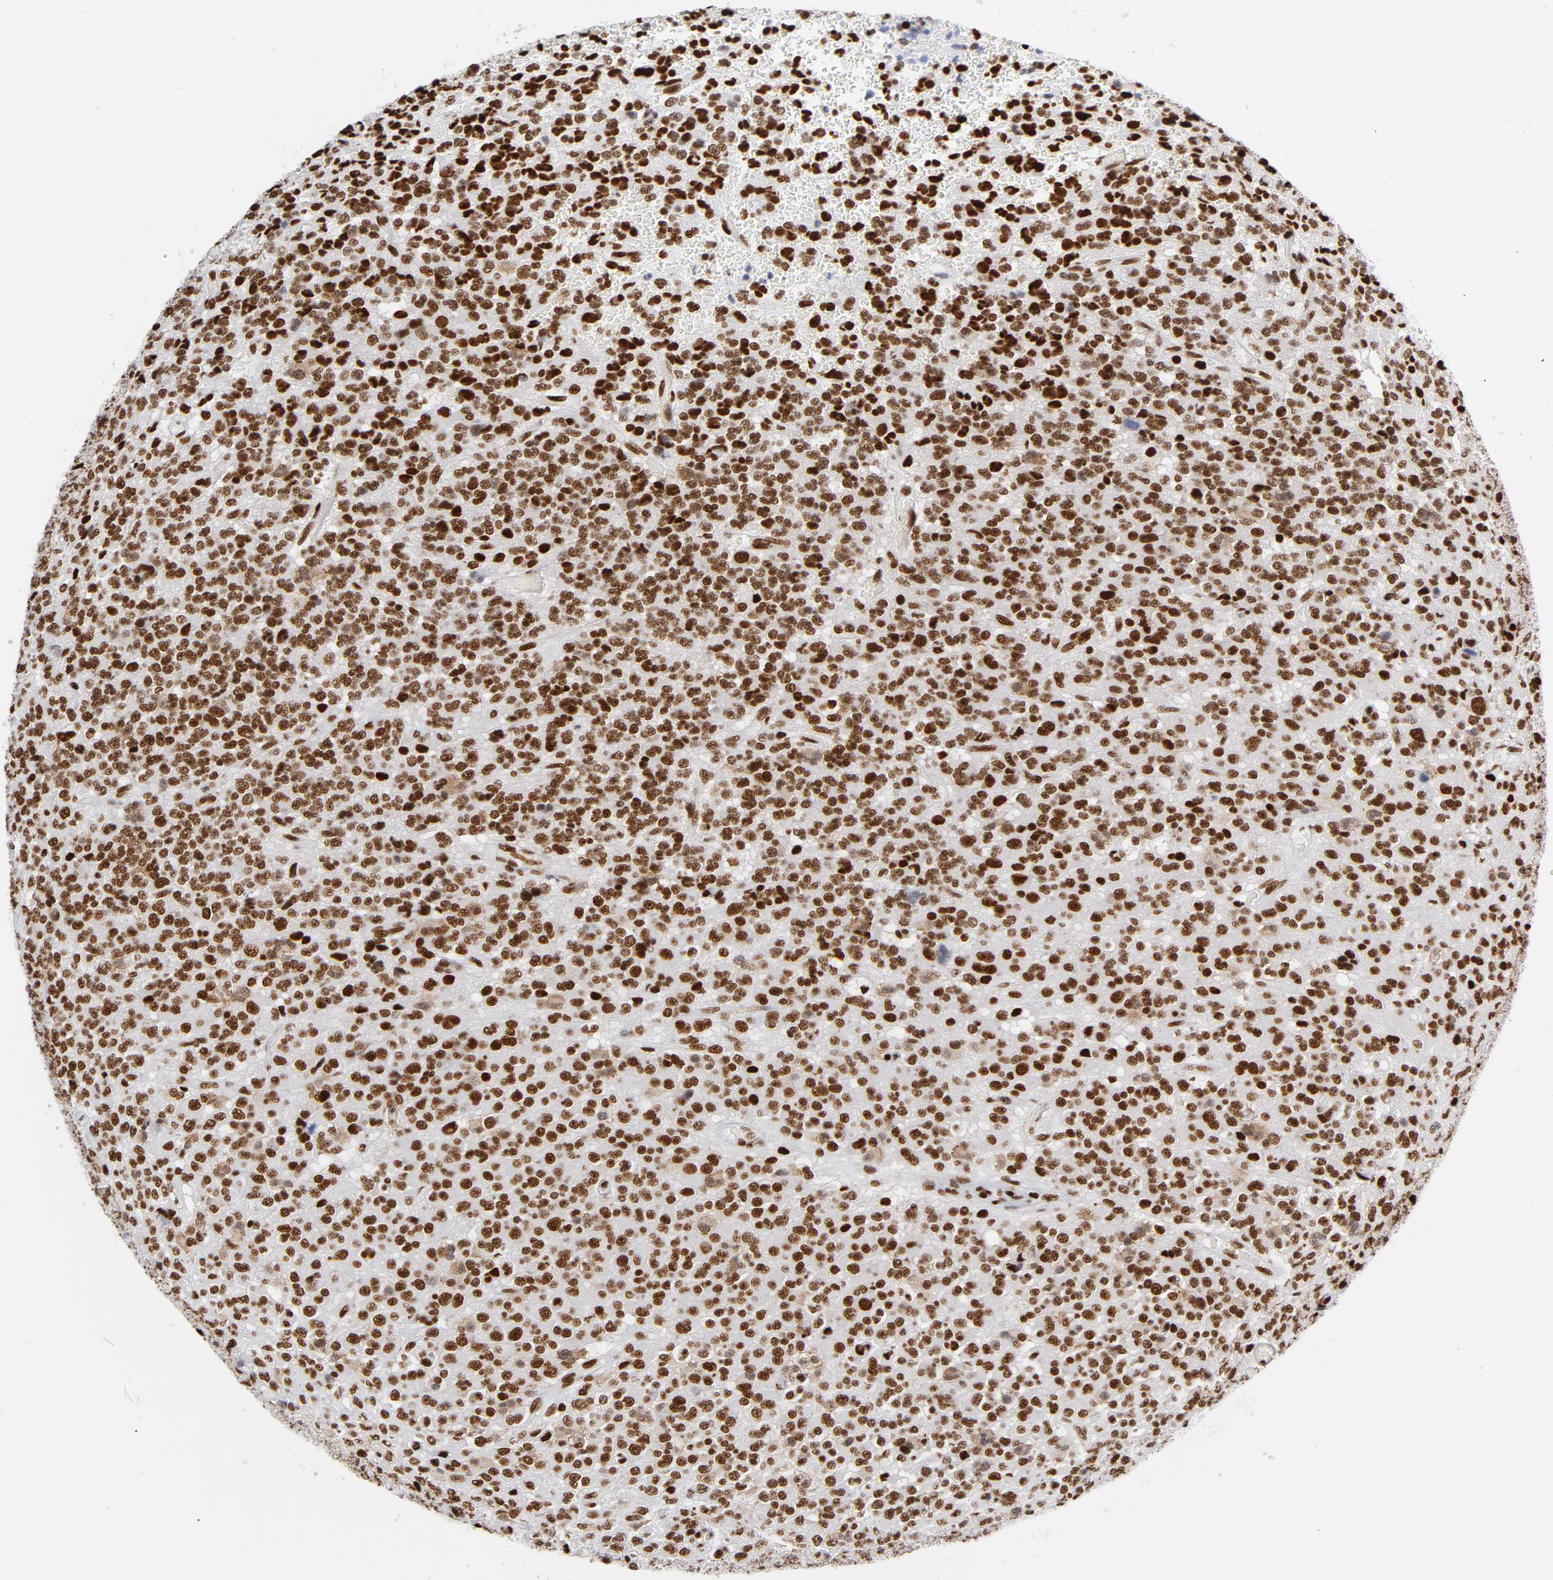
{"staining": {"intensity": "strong", "quantity": ">75%", "location": "nuclear"}, "tissue": "glioma", "cell_type": "Tumor cells", "image_type": "cancer", "snomed": [{"axis": "morphology", "description": "Glioma, malignant, High grade"}, {"axis": "topography", "description": "pancreas cauda"}], "caption": "This is a micrograph of immunohistochemistry staining of malignant glioma (high-grade), which shows strong positivity in the nuclear of tumor cells.", "gene": "XRCC5", "patient": {"sex": "male", "age": 60}}